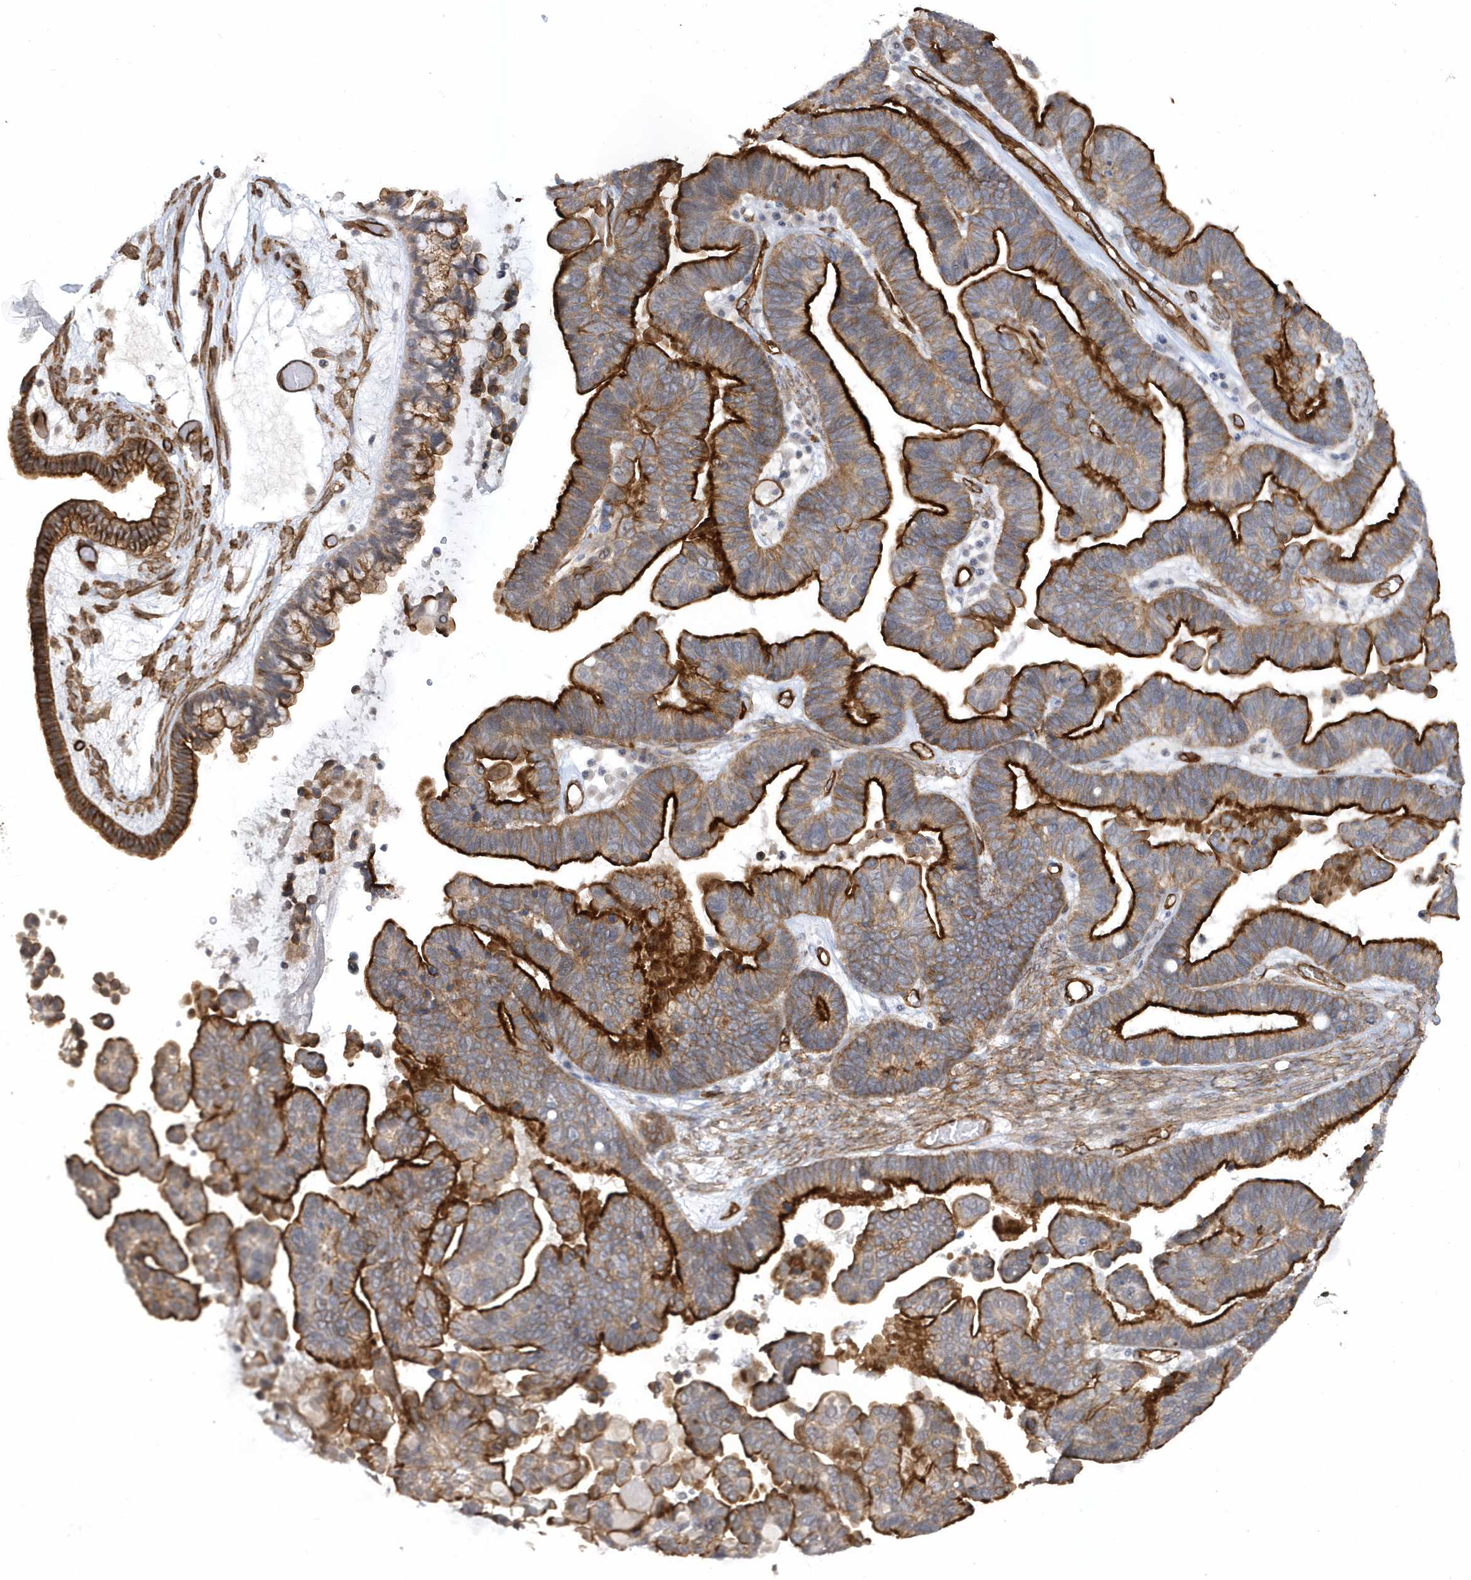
{"staining": {"intensity": "strong", "quantity": ">75%", "location": "cytoplasmic/membranous"}, "tissue": "ovarian cancer", "cell_type": "Tumor cells", "image_type": "cancer", "snomed": [{"axis": "morphology", "description": "Cystadenocarcinoma, serous, NOS"}, {"axis": "topography", "description": "Ovary"}], "caption": "Immunohistochemistry (IHC) photomicrograph of neoplastic tissue: human ovarian cancer stained using immunohistochemistry (IHC) displays high levels of strong protein expression localized specifically in the cytoplasmic/membranous of tumor cells, appearing as a cytoplasmic/membranous brown color.", "gene": "RAI14", "patient": {"sex": "female", "age": 56}}